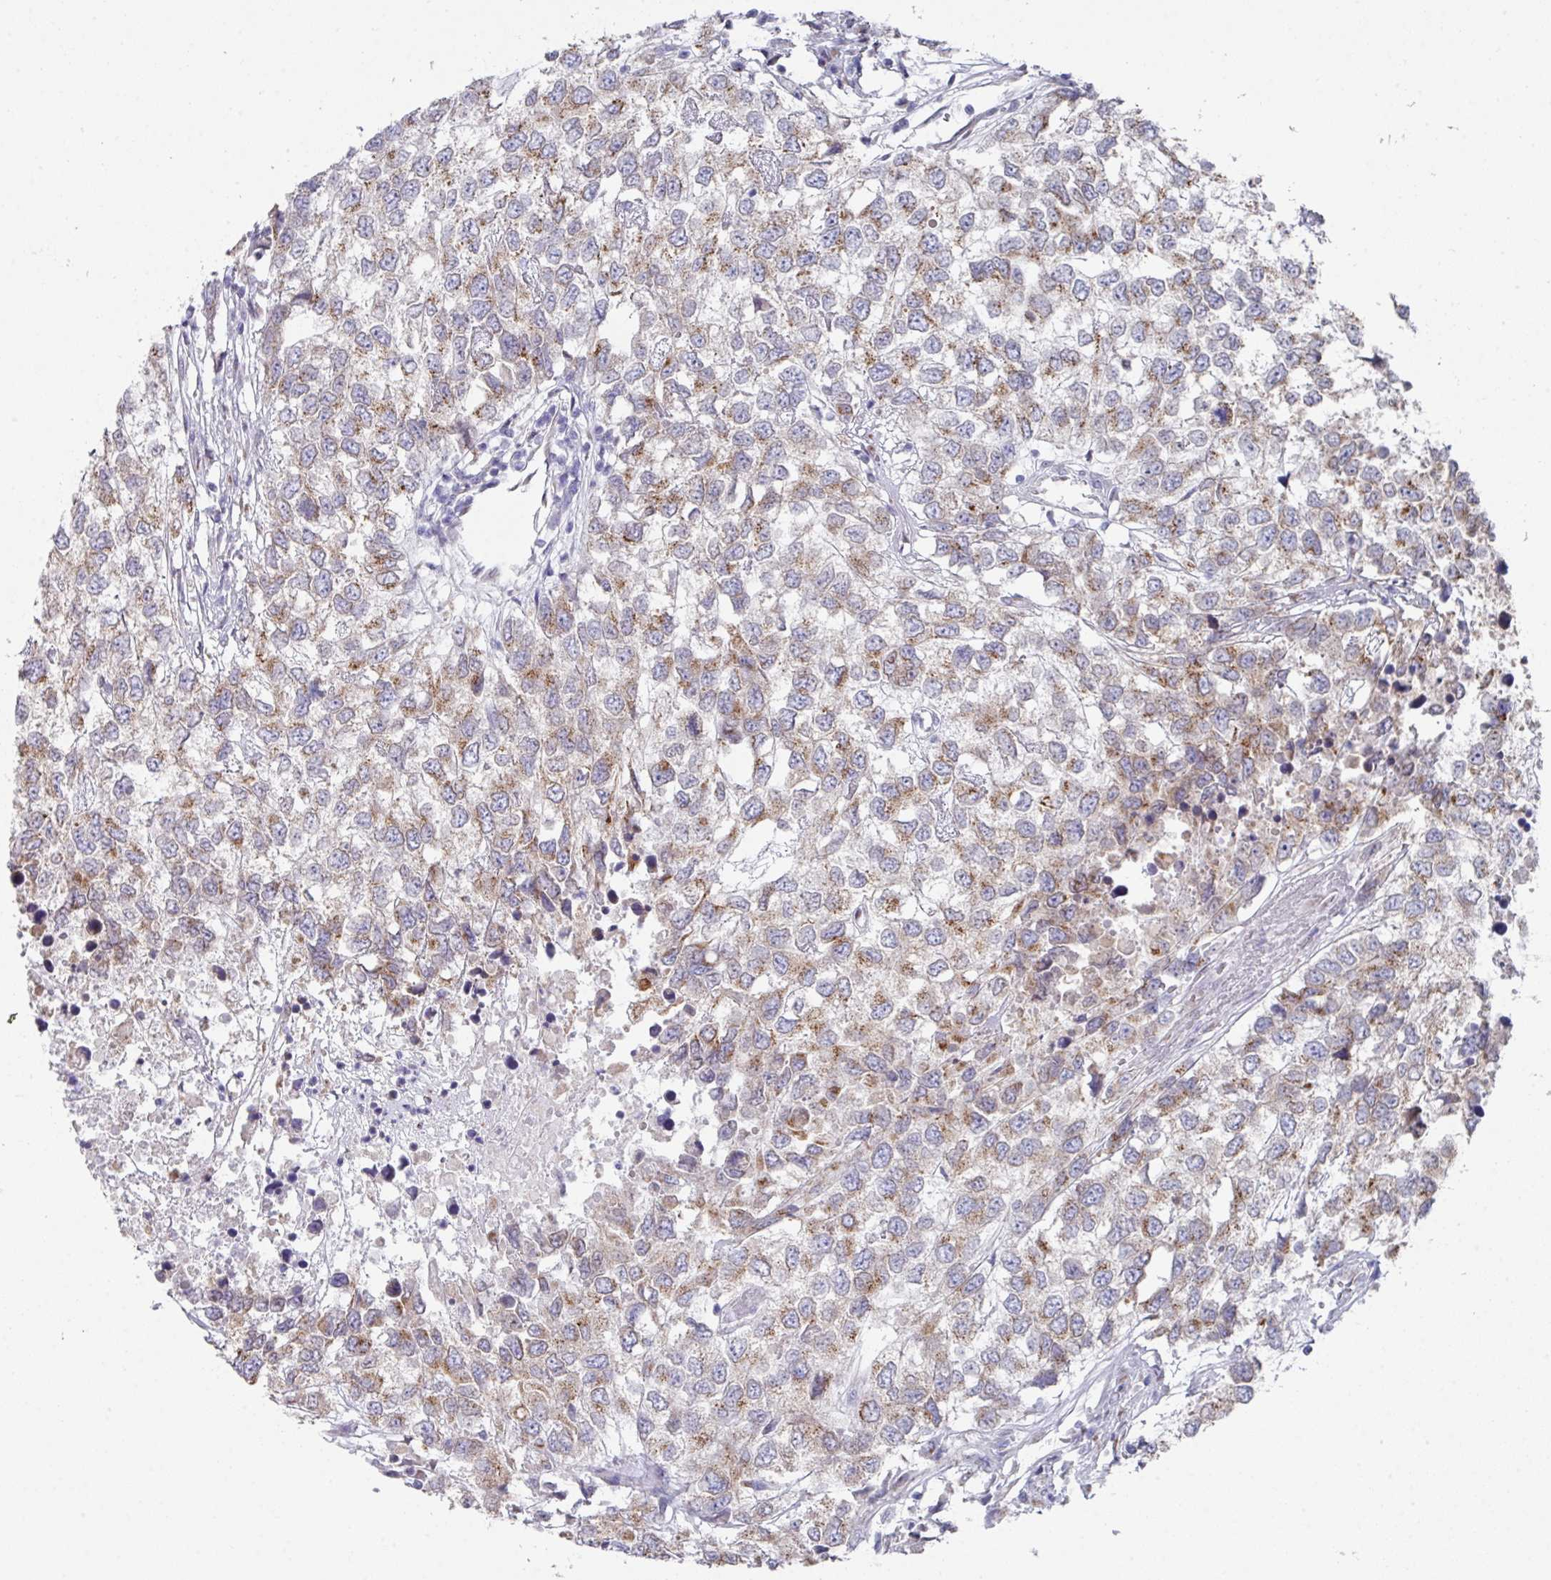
{"staining": {"intensity": "moderate", "quantity": "25%-75%", "location": "cytoplasmic/membranous"}, "tissue": "testis cancer", "cell_type": "Tumor cells", "image_type": "cancer", "snomed": [{"axis": "morphology", "description": "Carcinoma, Embryonal, NOS"}, {"axis": "topography", "description": "Testis"}], "caption": "Testis embryonal carcinoma tissue exhibits moderate cytoplasmic/membranous expression in about 25%-75% of tumor cells, visualized by immunohistochemistry.", "gene": "VKORC1L1", "patient": {"sex": "male", "age": 83}}